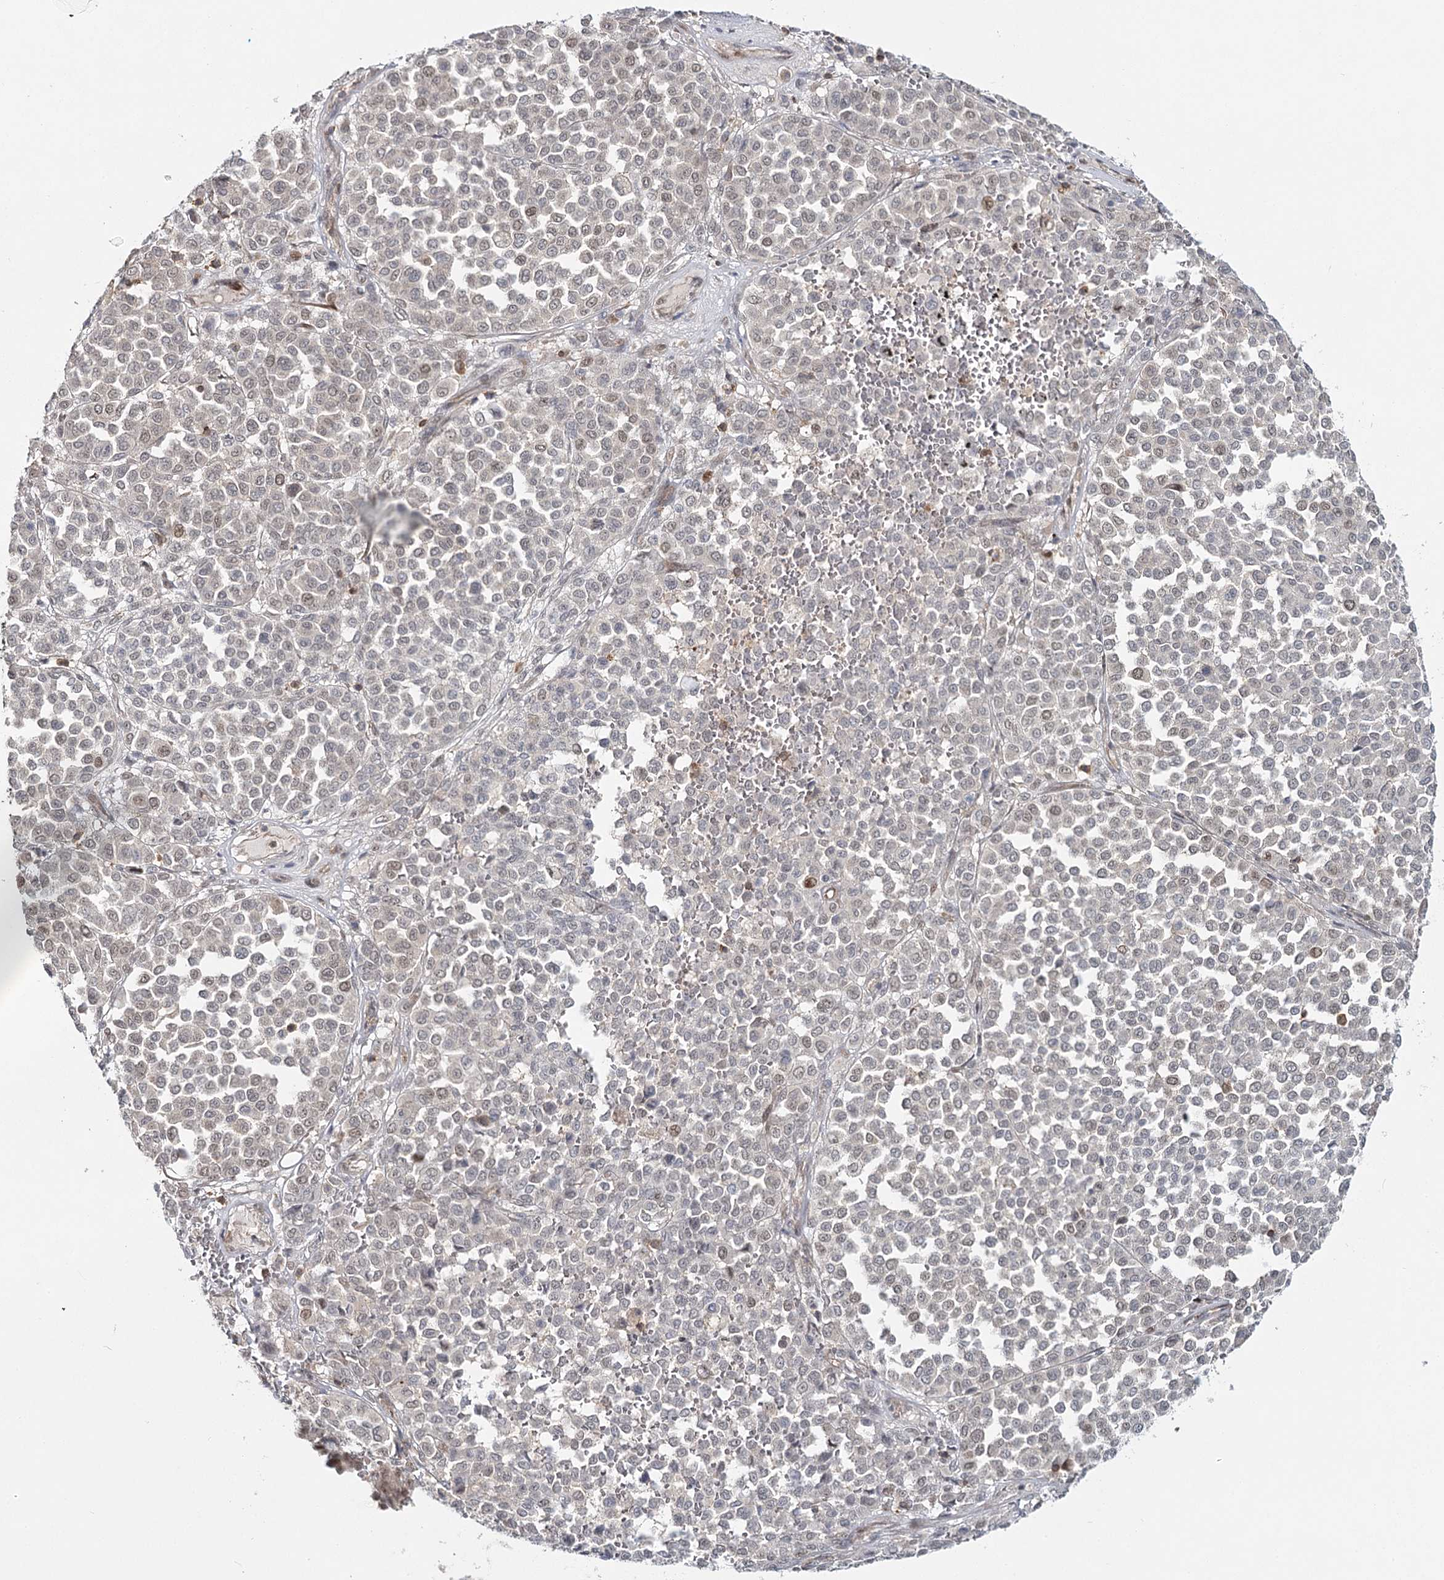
{"staining": {"intensity": "weak", "quantity": "<25%", "location": "nuclear"}, "tissue": "melanoma", "cell_type": "Tumor cells", "image_type": "cancer", "snomed": [{"axis": "morphology", "description": "Malignant melanoma, Metastatic site"}, {"axis": "topography", "description": "Pancreas"}], "caption": "Melanoma was stained to show a protein in brown. There is no significant expression in tumor cells. (DAB (3,3'-diaminobenzidine) IHC visualized using brightfield microscopy, high magnification).", "gene": "FAM120B", "patient": {"sex": "female", "age": 30}}